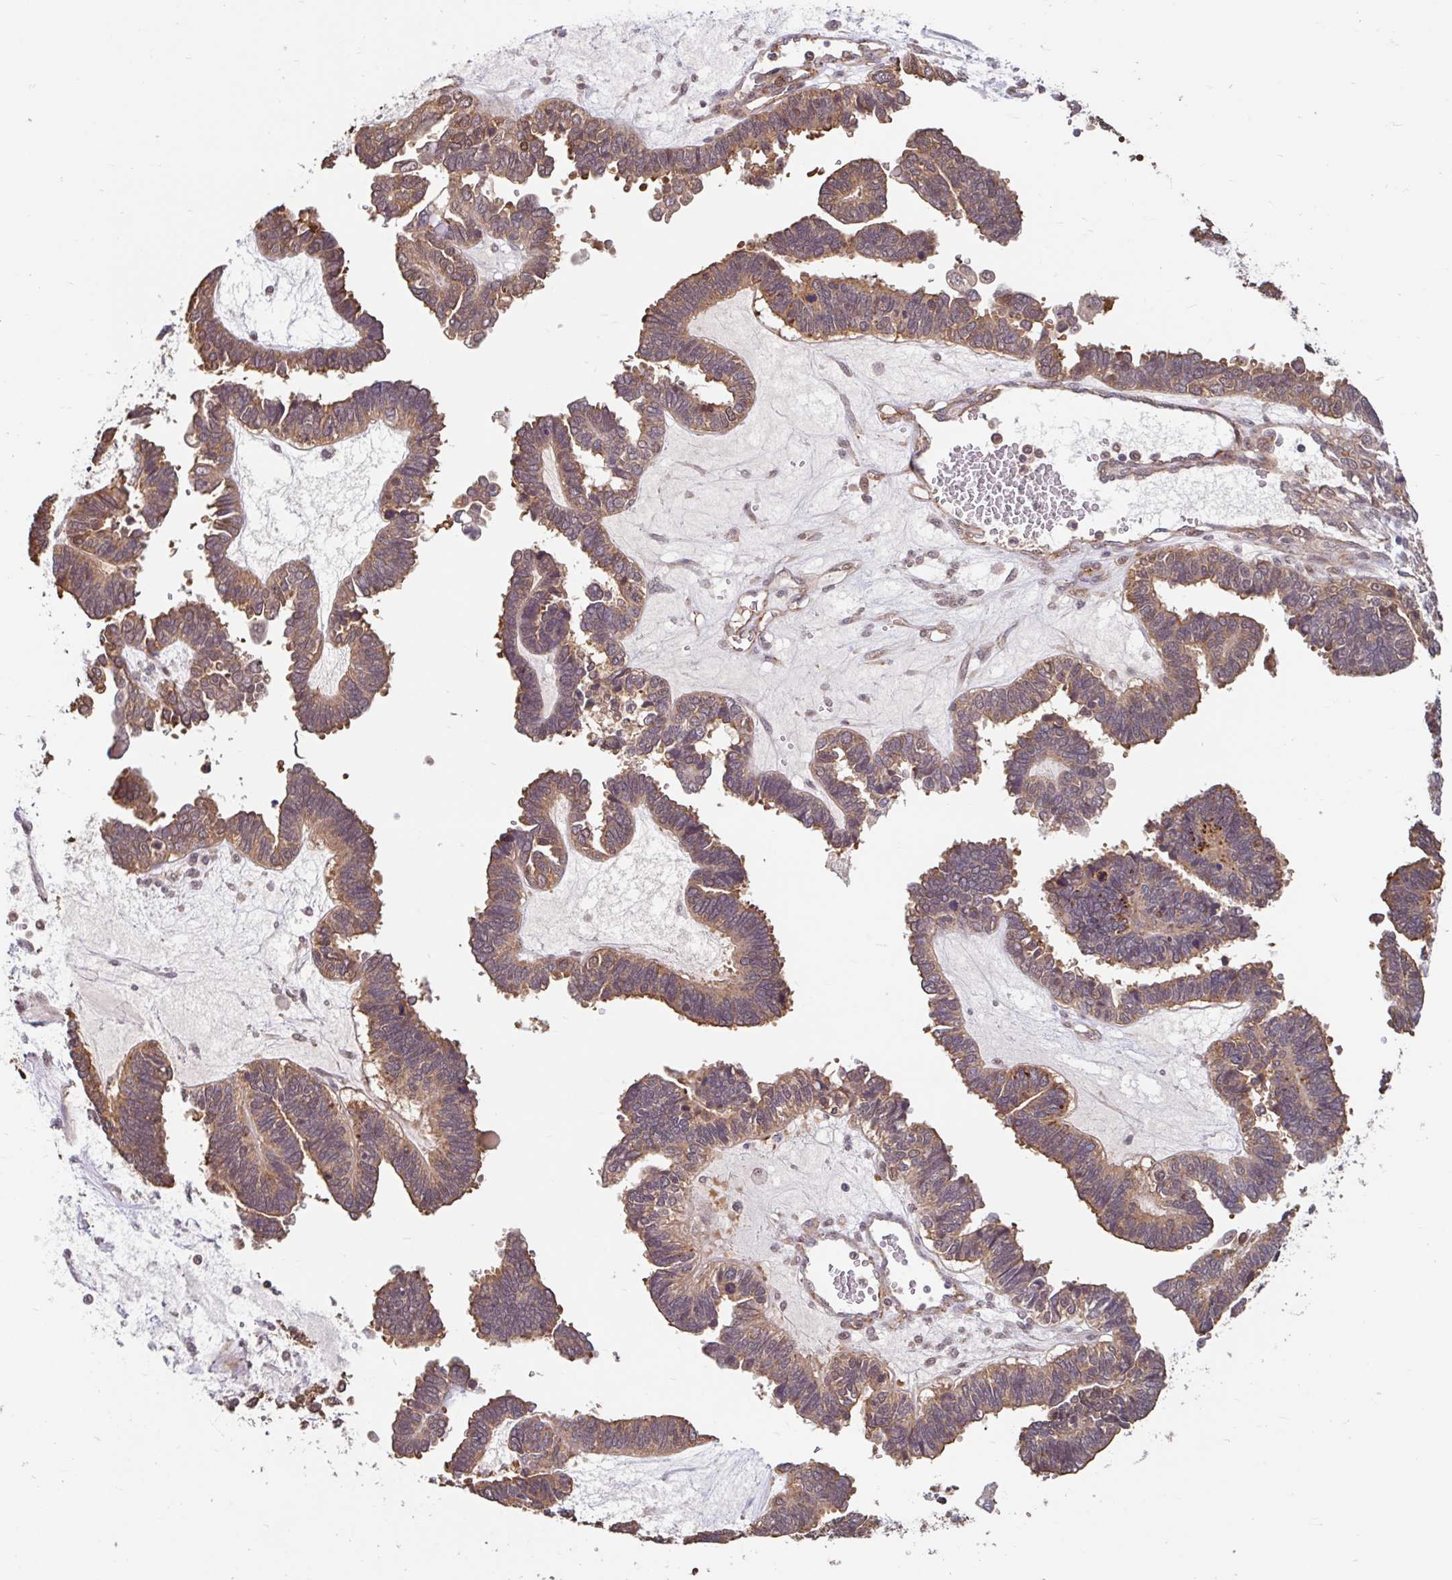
{"staining": {"intensity": "moderate", "quantity": ">75%", "location": "cytoplasmic/membranous"}, "tissue": "ovarian cancer", "cell_type": "Tumor cells", "image_type": "cancer", "snomed": [{"axis": "morphology", "description": "Cystadenocarcinoma, serous, NOS"}, {"axis": "topography", "description": "Ovary"}], "caption": "This image shows immunohistochemistry (IHC) staining of human ovarian serous cystadenocarcinoma, with medium moderate cytoplasmic/membranous staining in approximately >75% of tumor cells.", "gene": "STYXL1", "patient": {"sex": "female", "age": 51}}